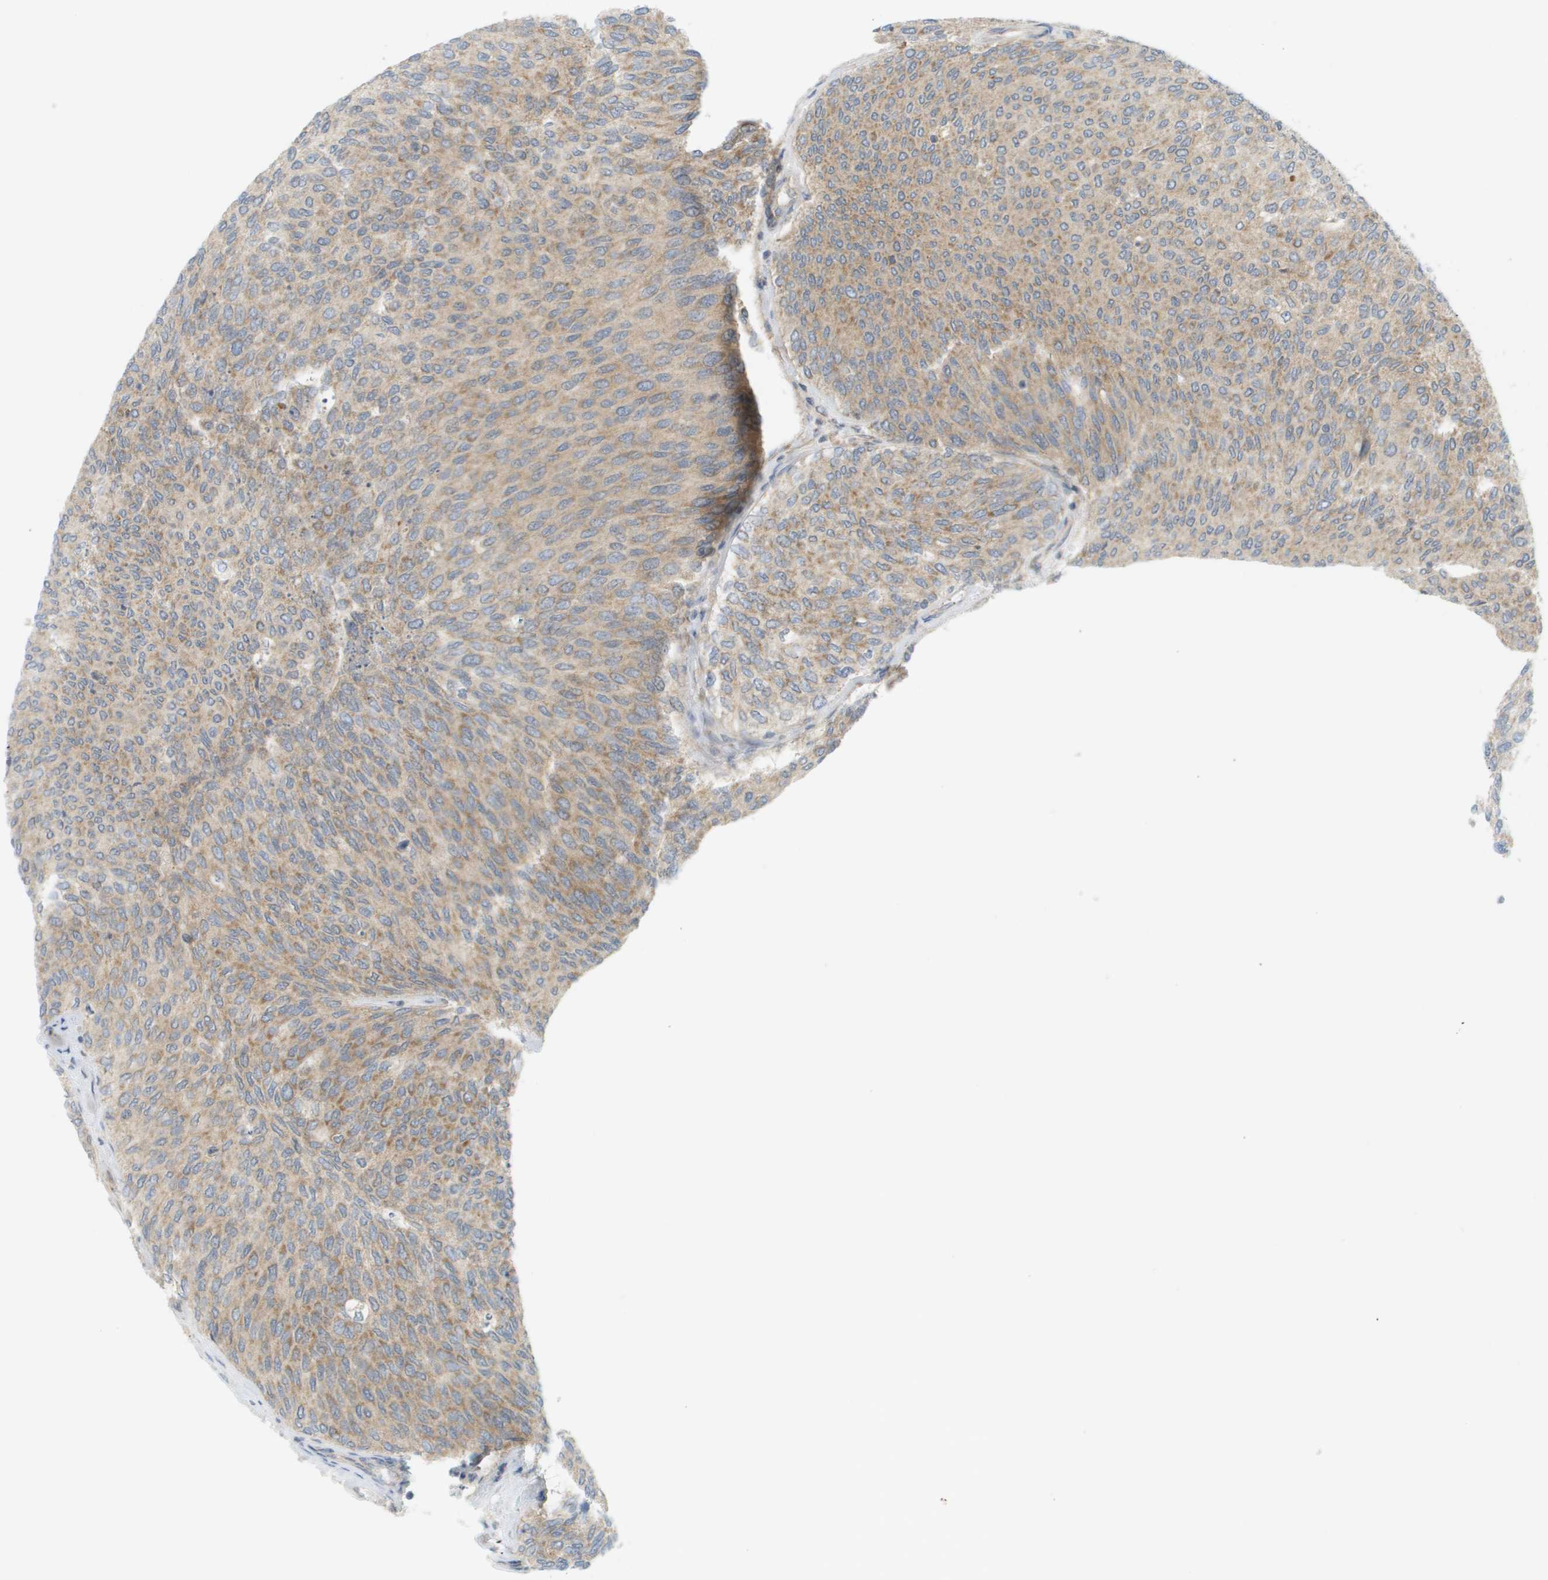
{"staining": {"intensity": "weak", "quantity": ">75%", "location": "cytoplasmic/membranous"}, "tissue": "urothelial cancer", "cell_type": "Tumor cells", "image_type": "cancer", "snomed": [{"axis": "morphology", "description": "Urothelial carcinoma, Low grade"}, {"axis": "topography", "description": "Urinary bladder"}], "caption": "Brown immunohistochemical staining in low-grade urothelial carcinoma shows weak cytoplasmic/membranous staining in approximately >75% of tumor cells.", "gene": "PROC", "patient": {"sex": "female", "age": 79}}